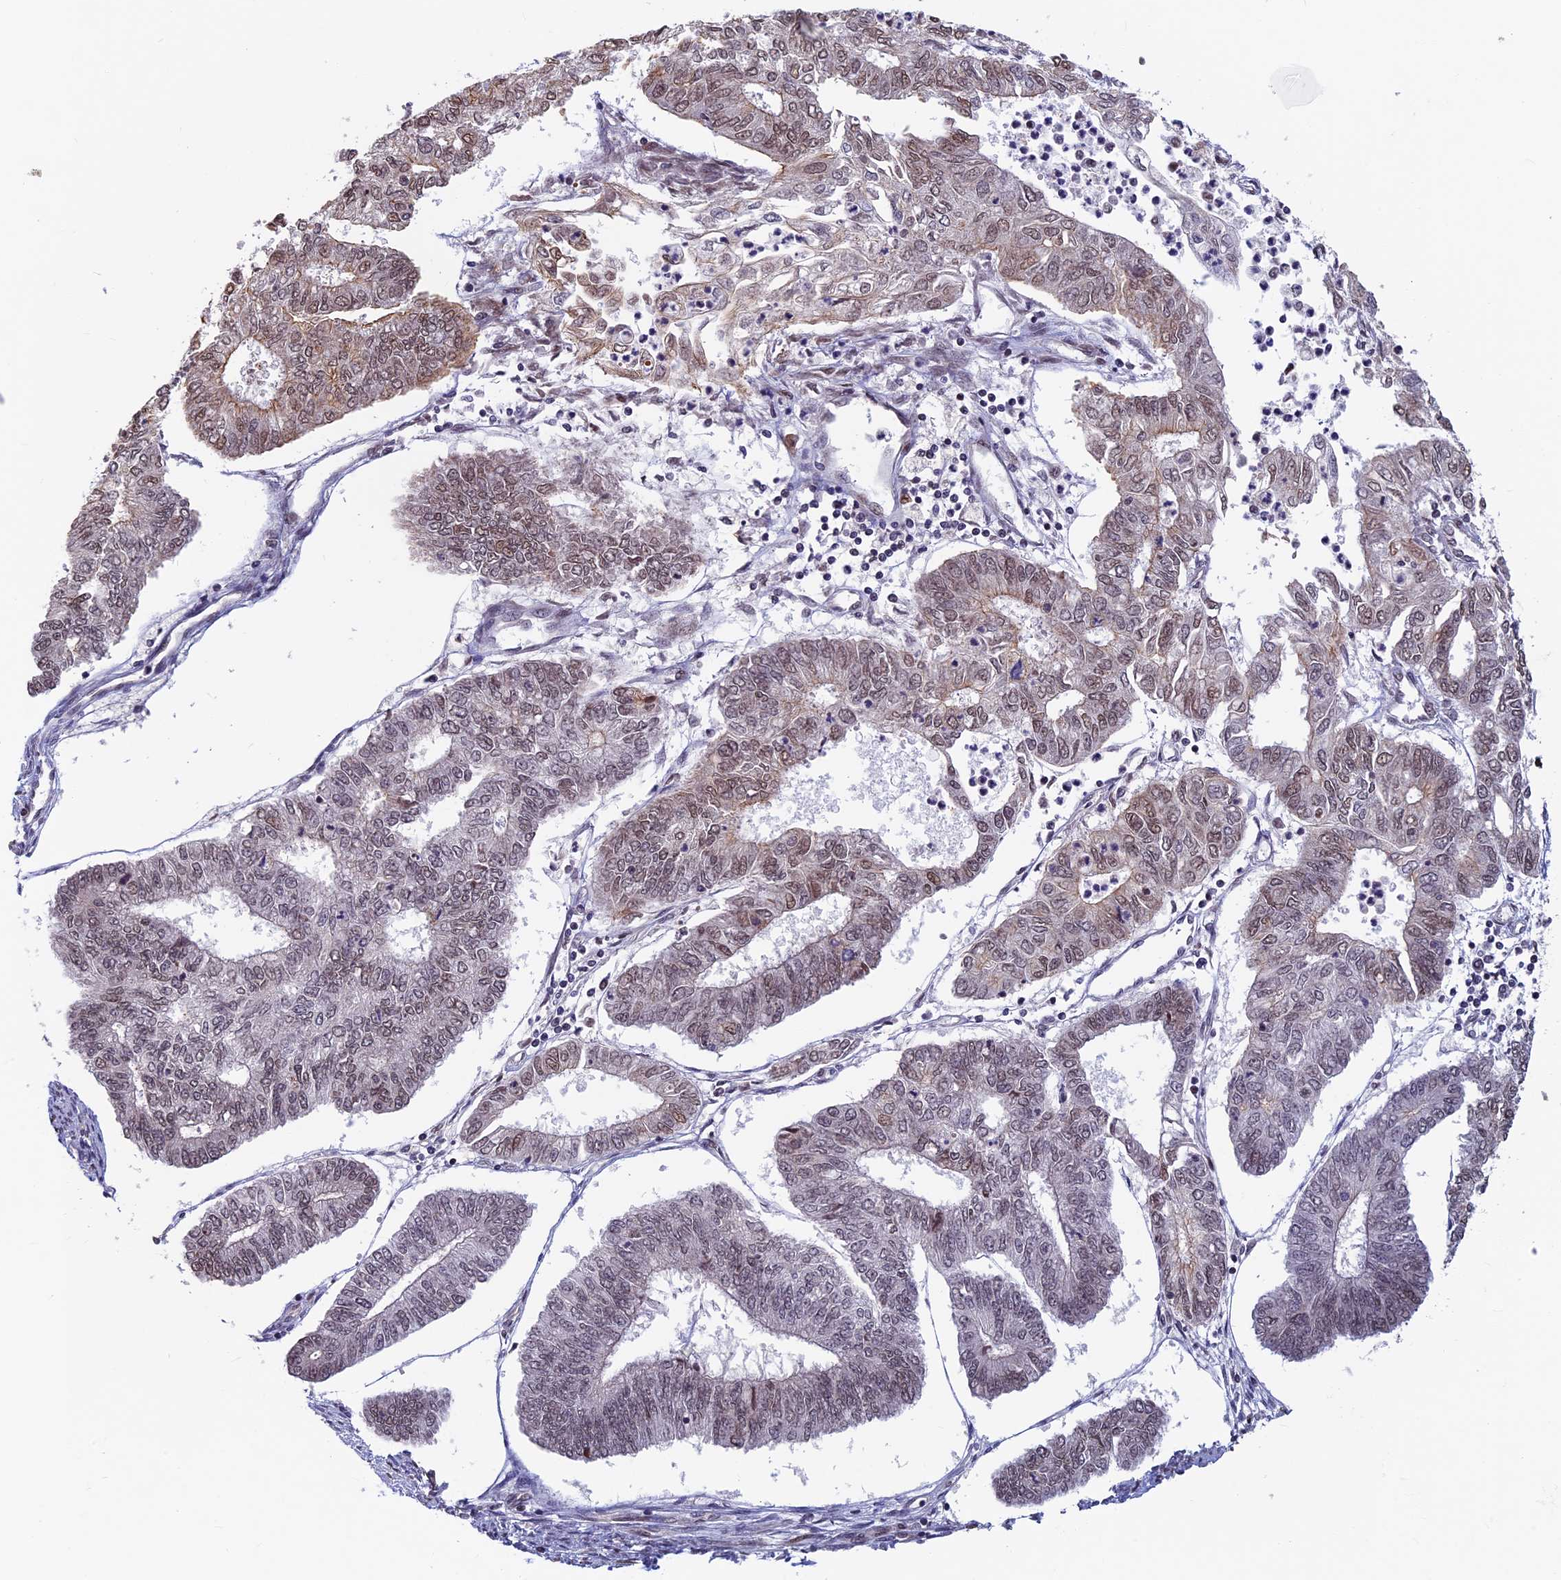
{"staining": {"intensity": "weak", "quantity": "25%-75%", "location": "nuclear"}, "tissue": "endometrial cancer", "cell_type": "Tumor cells", "image_type": "cancer", "snomed": [{"axis": "morphology", "description": "Adenocarcinoma, NOS"}, {"axis": "topography", "description": "Endometrium"}], "caption": "Protein expression analysis of endometrial cancer (adenocarcinoma) displays weak nuclear expression in approximately 25%-75% of tumor cells.", "gene": "SPIRE1", "patient": {"sex": "female", "age": 68}}